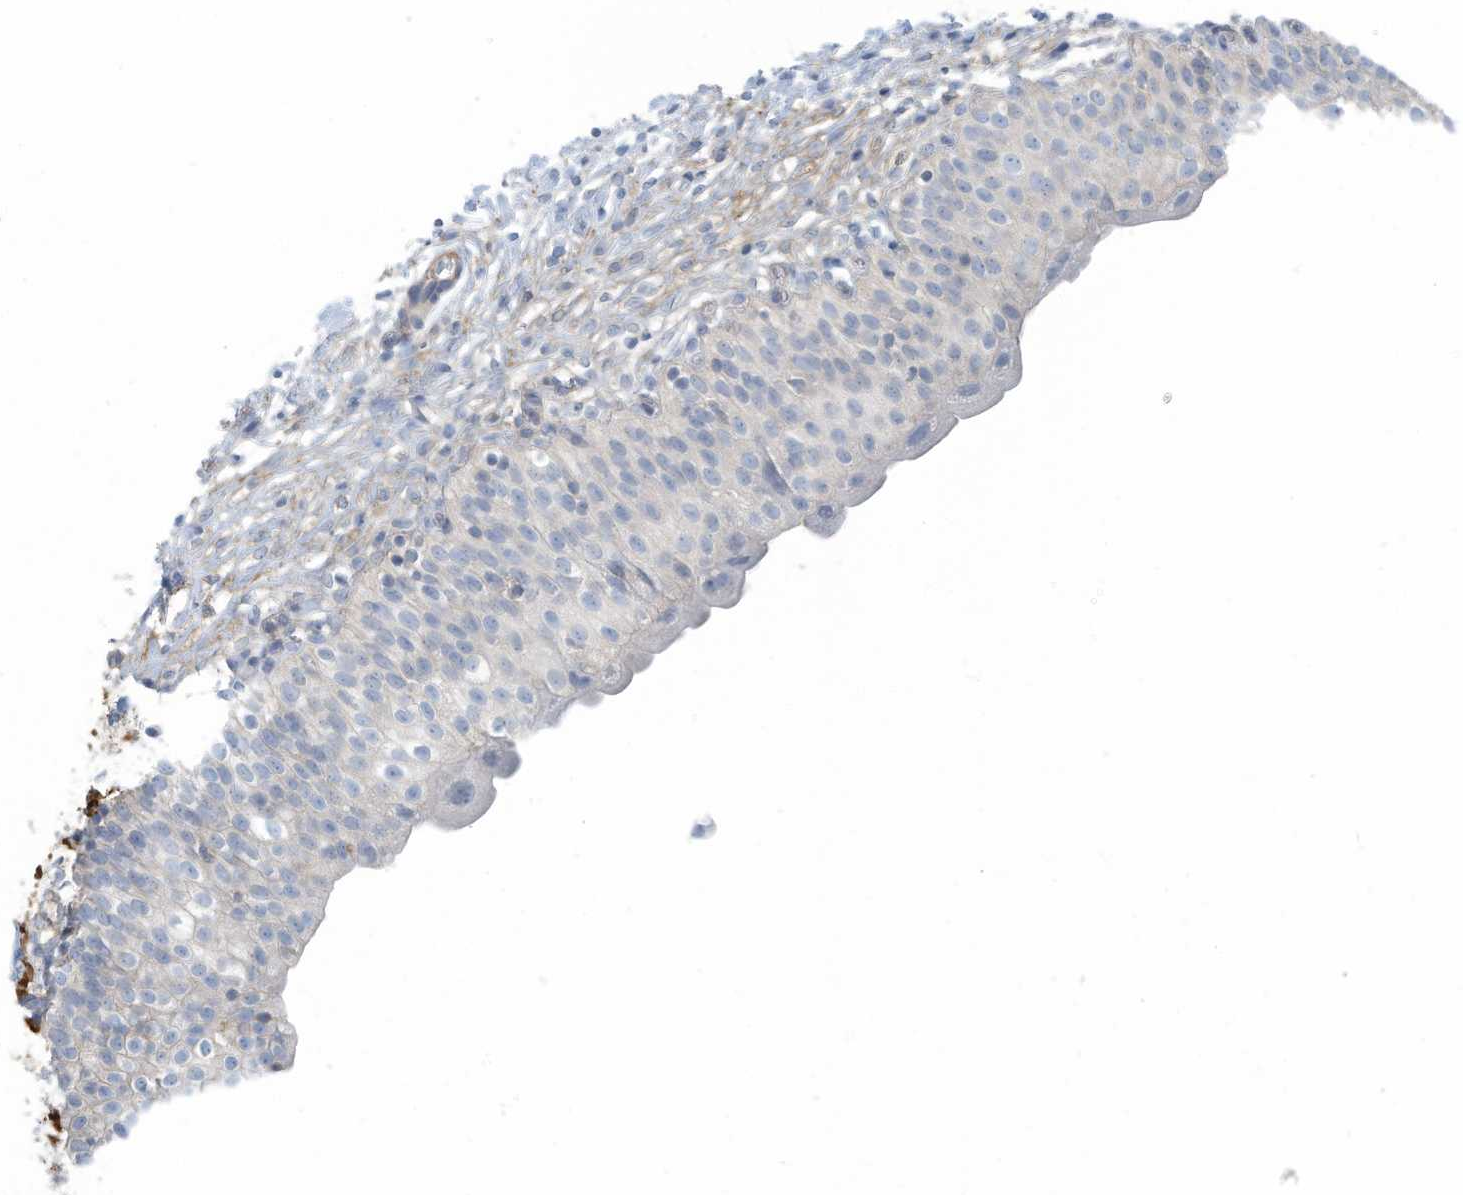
{"staining": {"intensity": "negative", "quantity": "none", "location": "none"}, "tissue": "urinary bladder", "cell_type": "Urothelial cells", "image_type": "normal", "snomed": [{"axis": "morphology", "description": "Normal tissue, NOS"}, {"axis": "topography", "description": "Urinary bladder"}], "caption": "A high-resolution histopathology image shows immunohistochemistry staining of benign urinary bladder, which reveals no significant expression in urothelial cells. The staining was performed using DAB (3,3'-diaminobenzidine) to visualize the protein expression in brown, while the nuclei were stained in blue with hematoxylin (Magnification: 20x).", "gene": "ZNF846", "patient": {"sex": "male", "age": 55}}